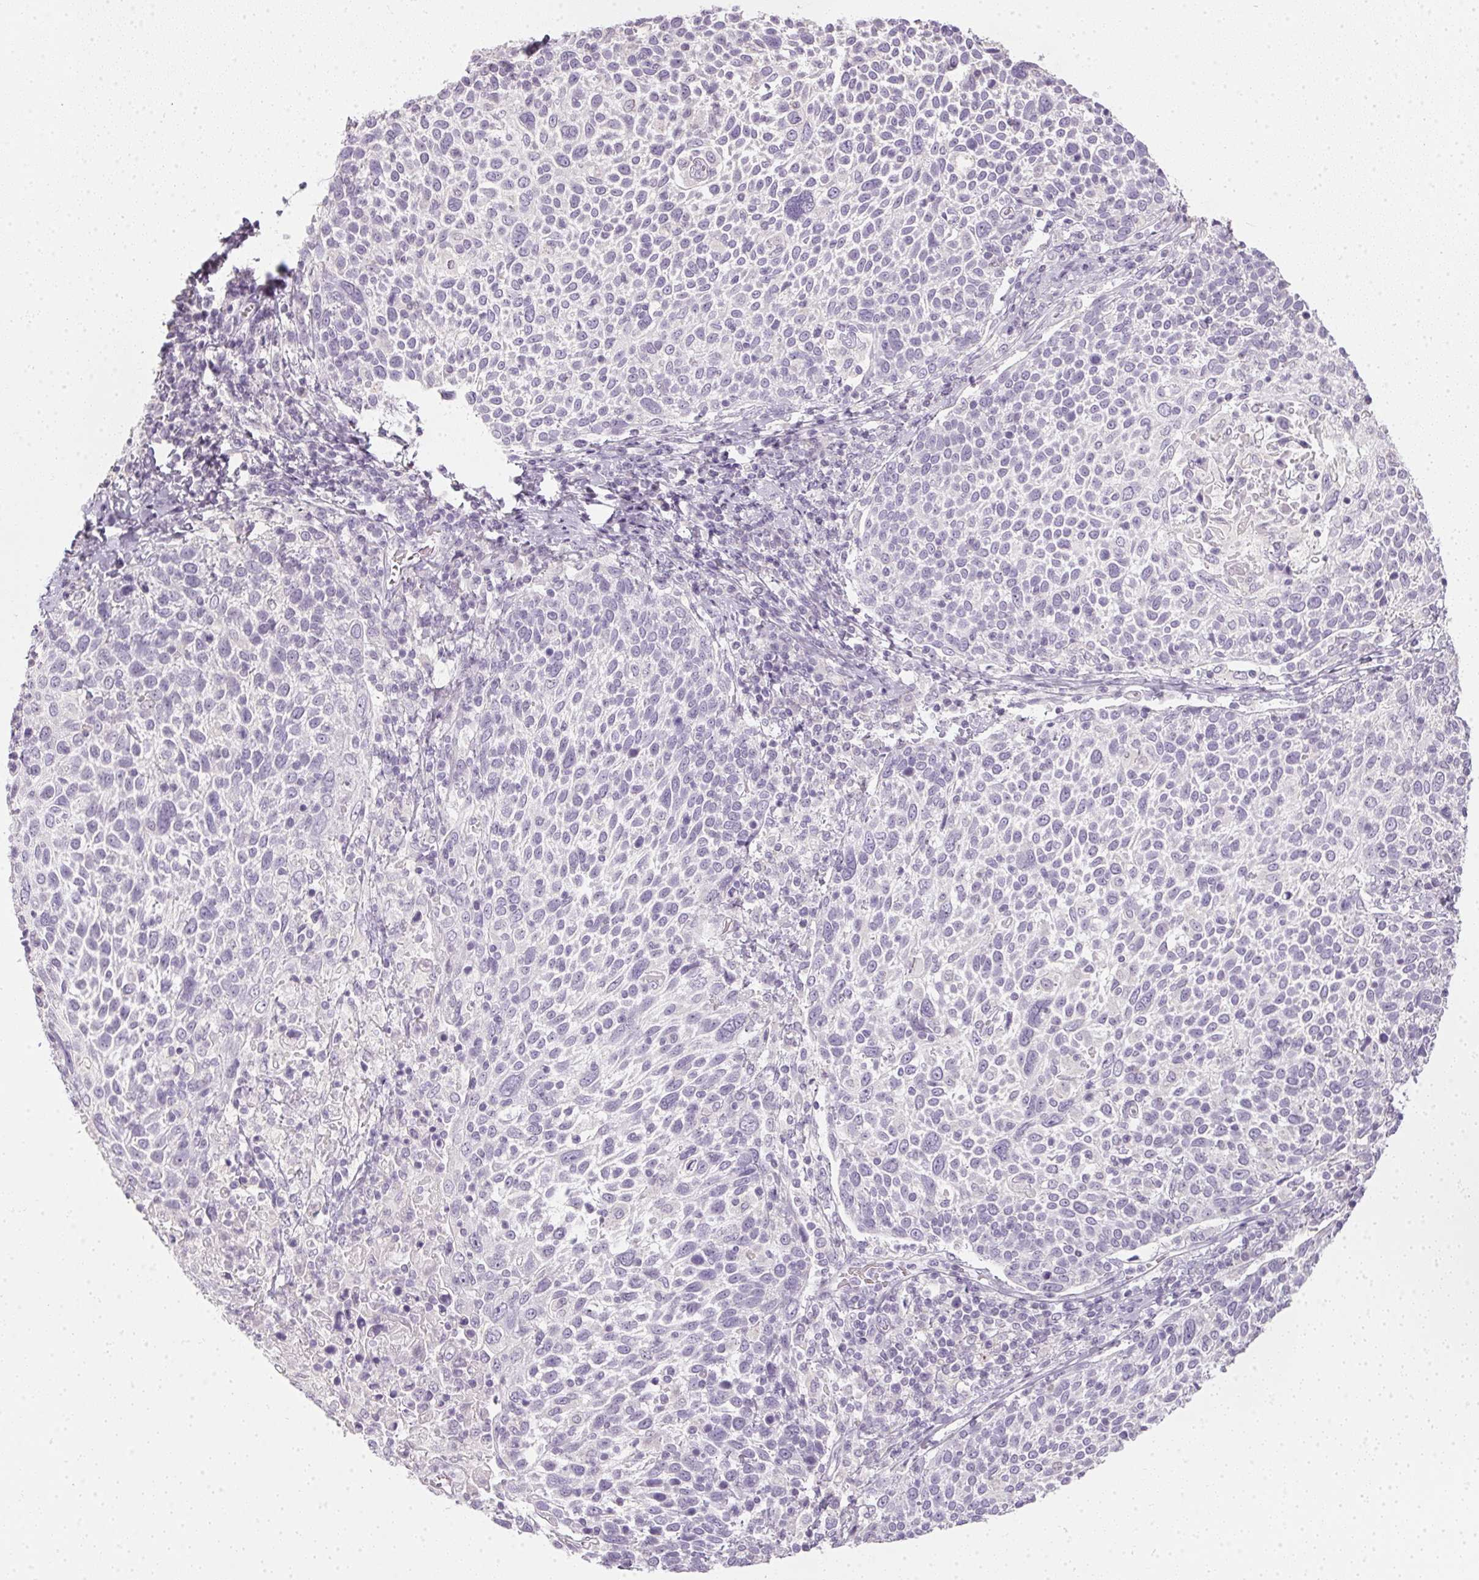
{"staining": {"intensity": "negative", "quantity": "none", "location": "none"}, "tissue": "cervical cancer", "cell_type": "Tumor cells", "image_type": "cancer", "snomed": [{"axis": "morphology", "description": "Squamous cell carcinoma, NOS"}, {"axis": "topography", "description": "Cervix"}], "caption": "This is an IHC micrograph of cervical cancer (squamous cell carcinoma). There is no positivity in tumor cells.", "gene": "TMEM72", "patient": {"sex": "female", "age": 61}}